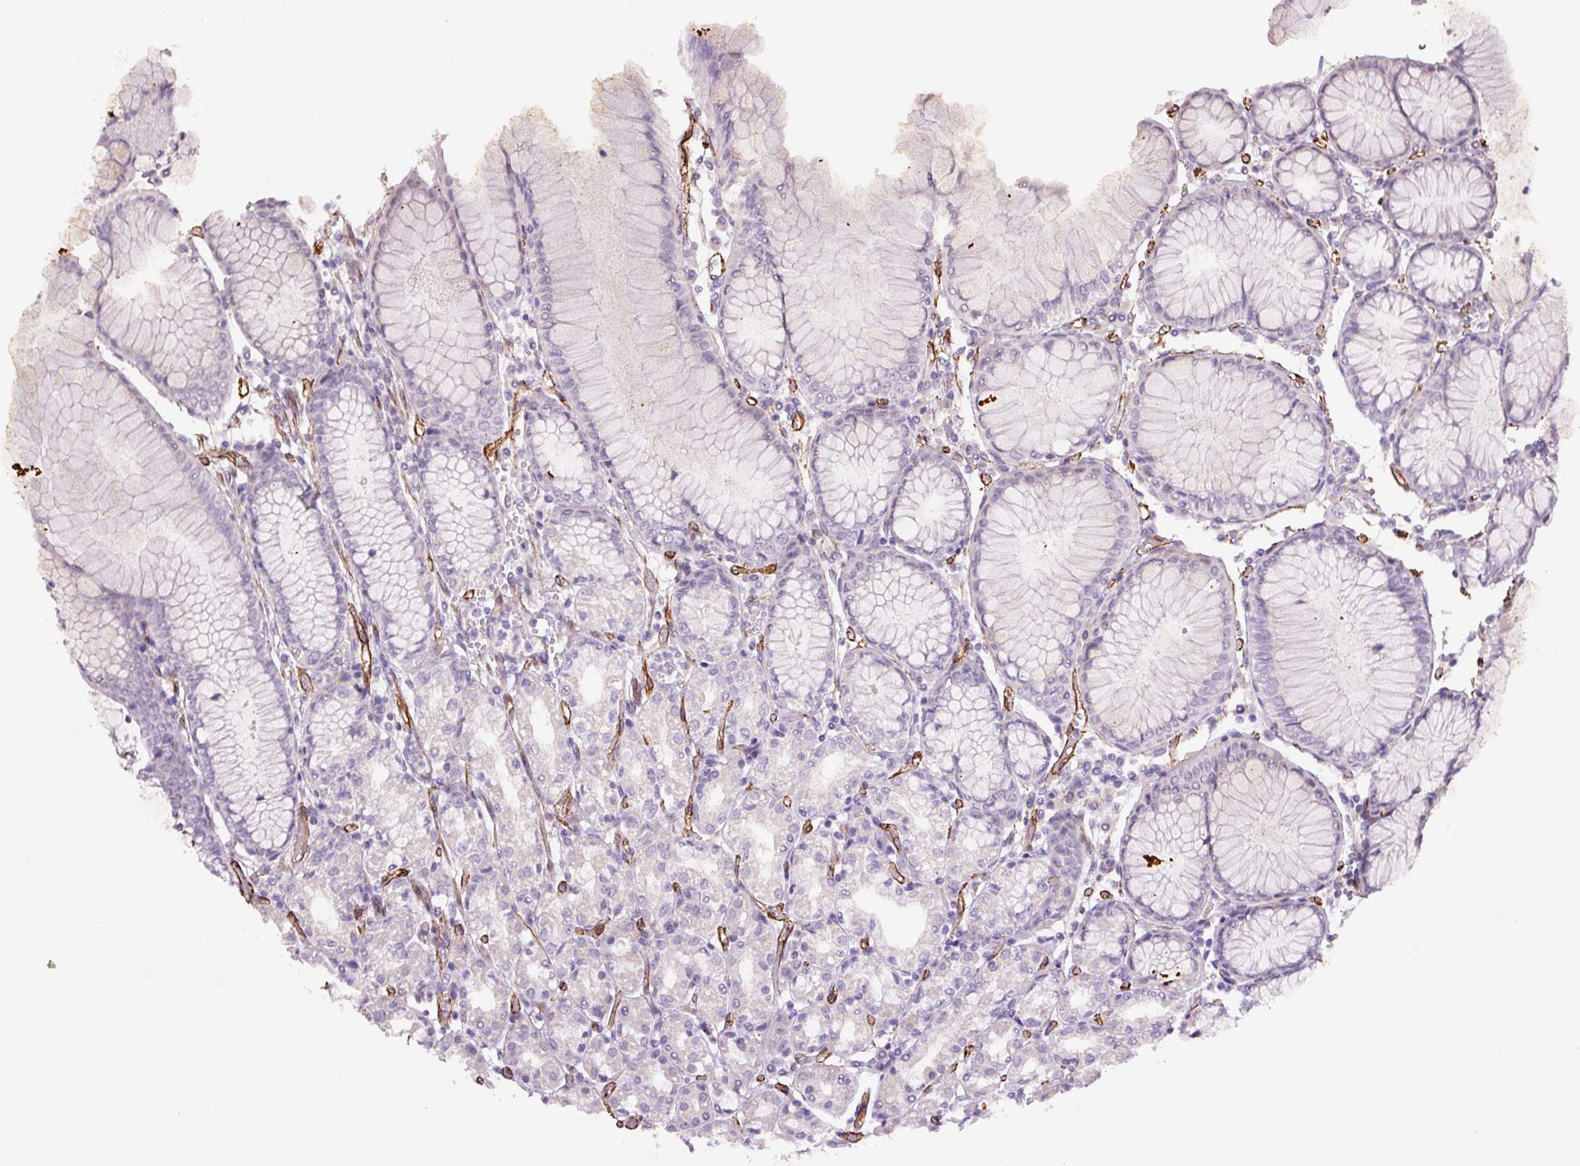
{"staining": {"intensity": "negative", "quantity": "none", "location": "none"}, "tissue": "stomach", "cell_type": "Glandular cells", "image_type": "normal", "snomed": [{"axis": "morphology", "description": "Normal tissue, NOS"}, {"axis": "topography", "description": "Stomach"}], "caption": "The immunohistochemistry (IHC) micrograph has no significant positivity in glandular cells of stomach. (Stains: DAB immunohistochemistry with hematoxylin counter stain, Microscopy: brightfield microscopy at high magnification).", "gene": "NES", "patient": {"sex": "female", "age": 57}}